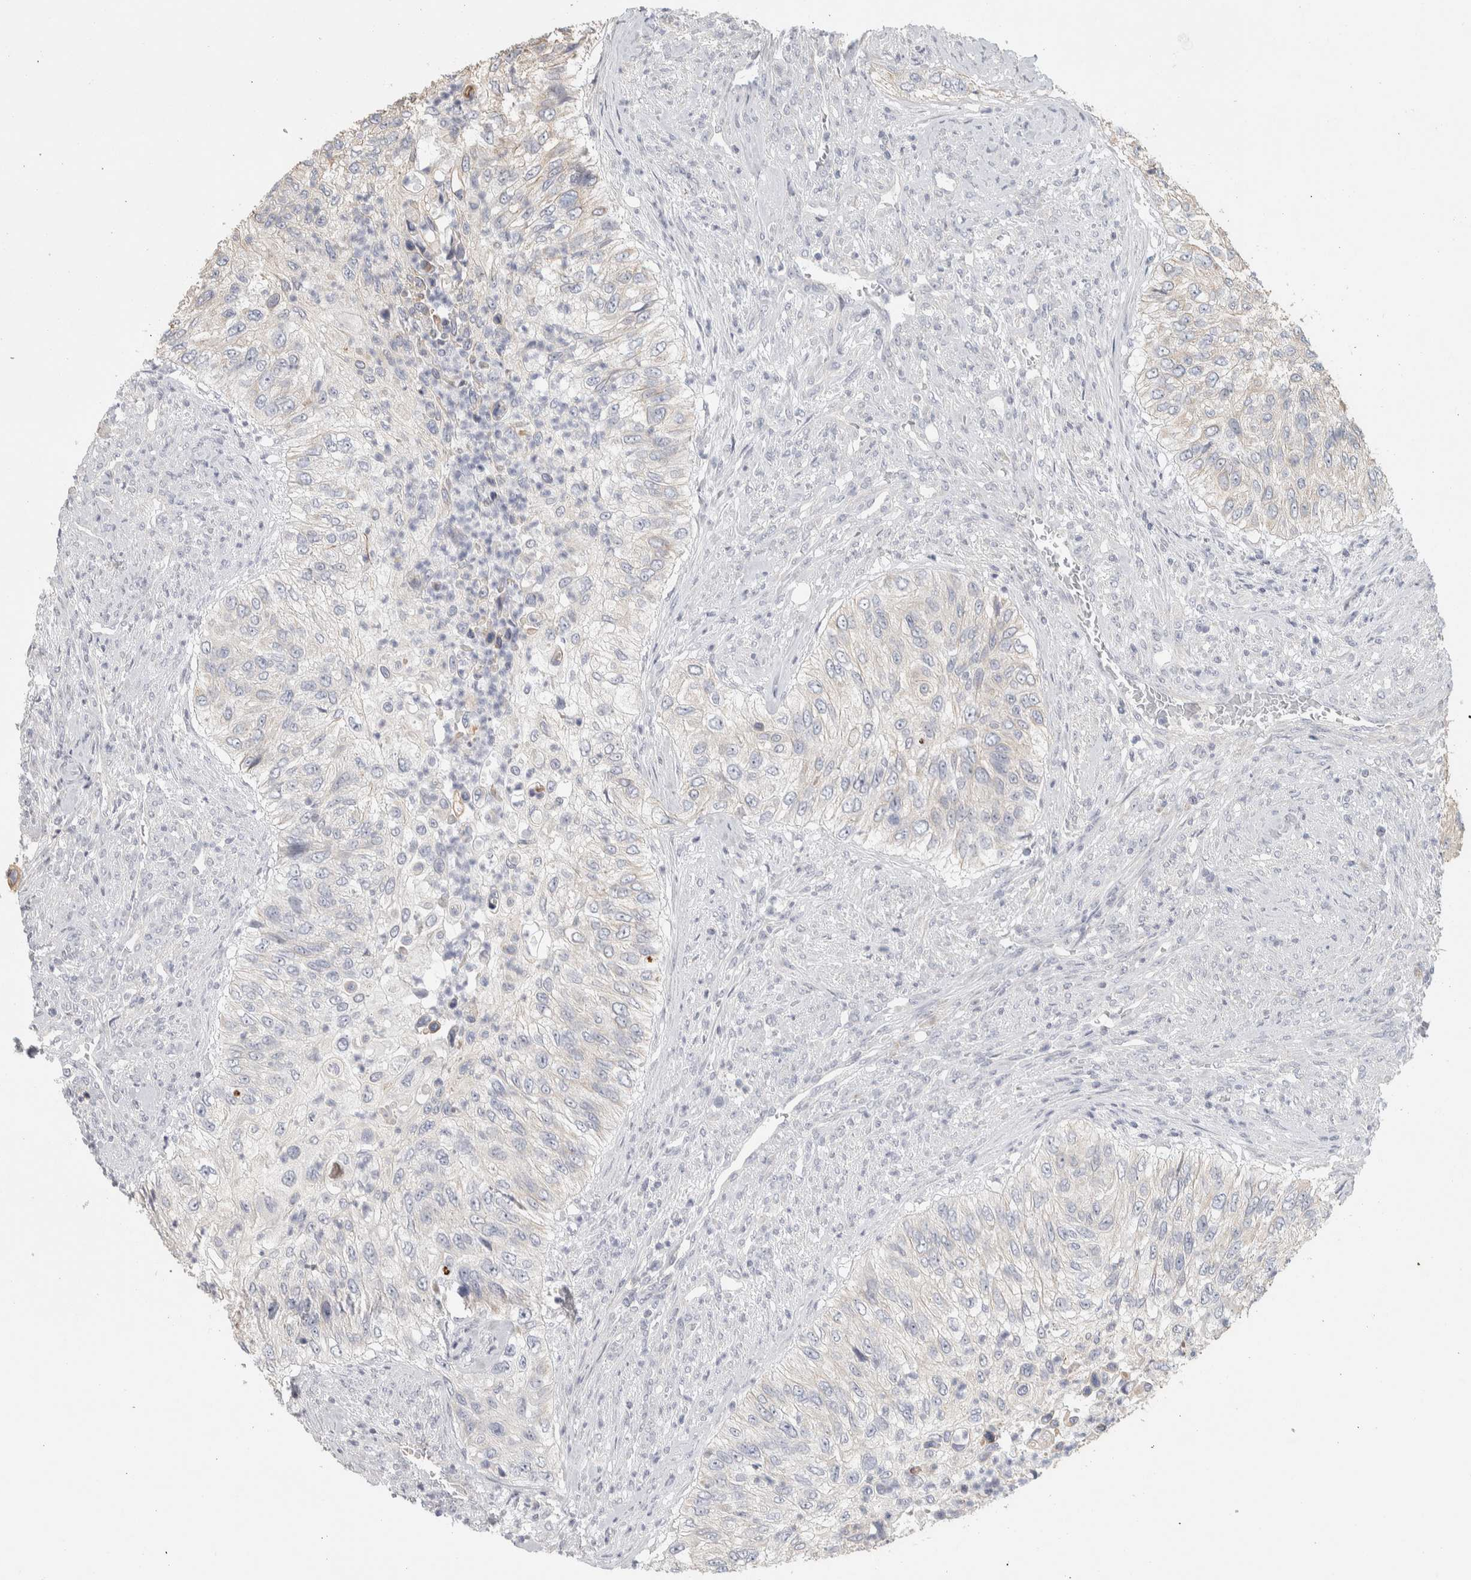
{"staining": {"intensity": "negative", "quantity": "none", "location": "none"}, "tissue": "urothelial cancer", "cell_type": "Tumor cells", "image_type": "cancer", "snomed": [{"axis": "morphology", "description": "Urothelial carcinoma, High grade"}, {"axis": "topography", "description": "Urinary bladder"}], "caption": "Tumor cells are negative for brown protein staining in urothelial cancer.", "gene": "DCXR", "patient": {"sex": "female", "age": 60}}